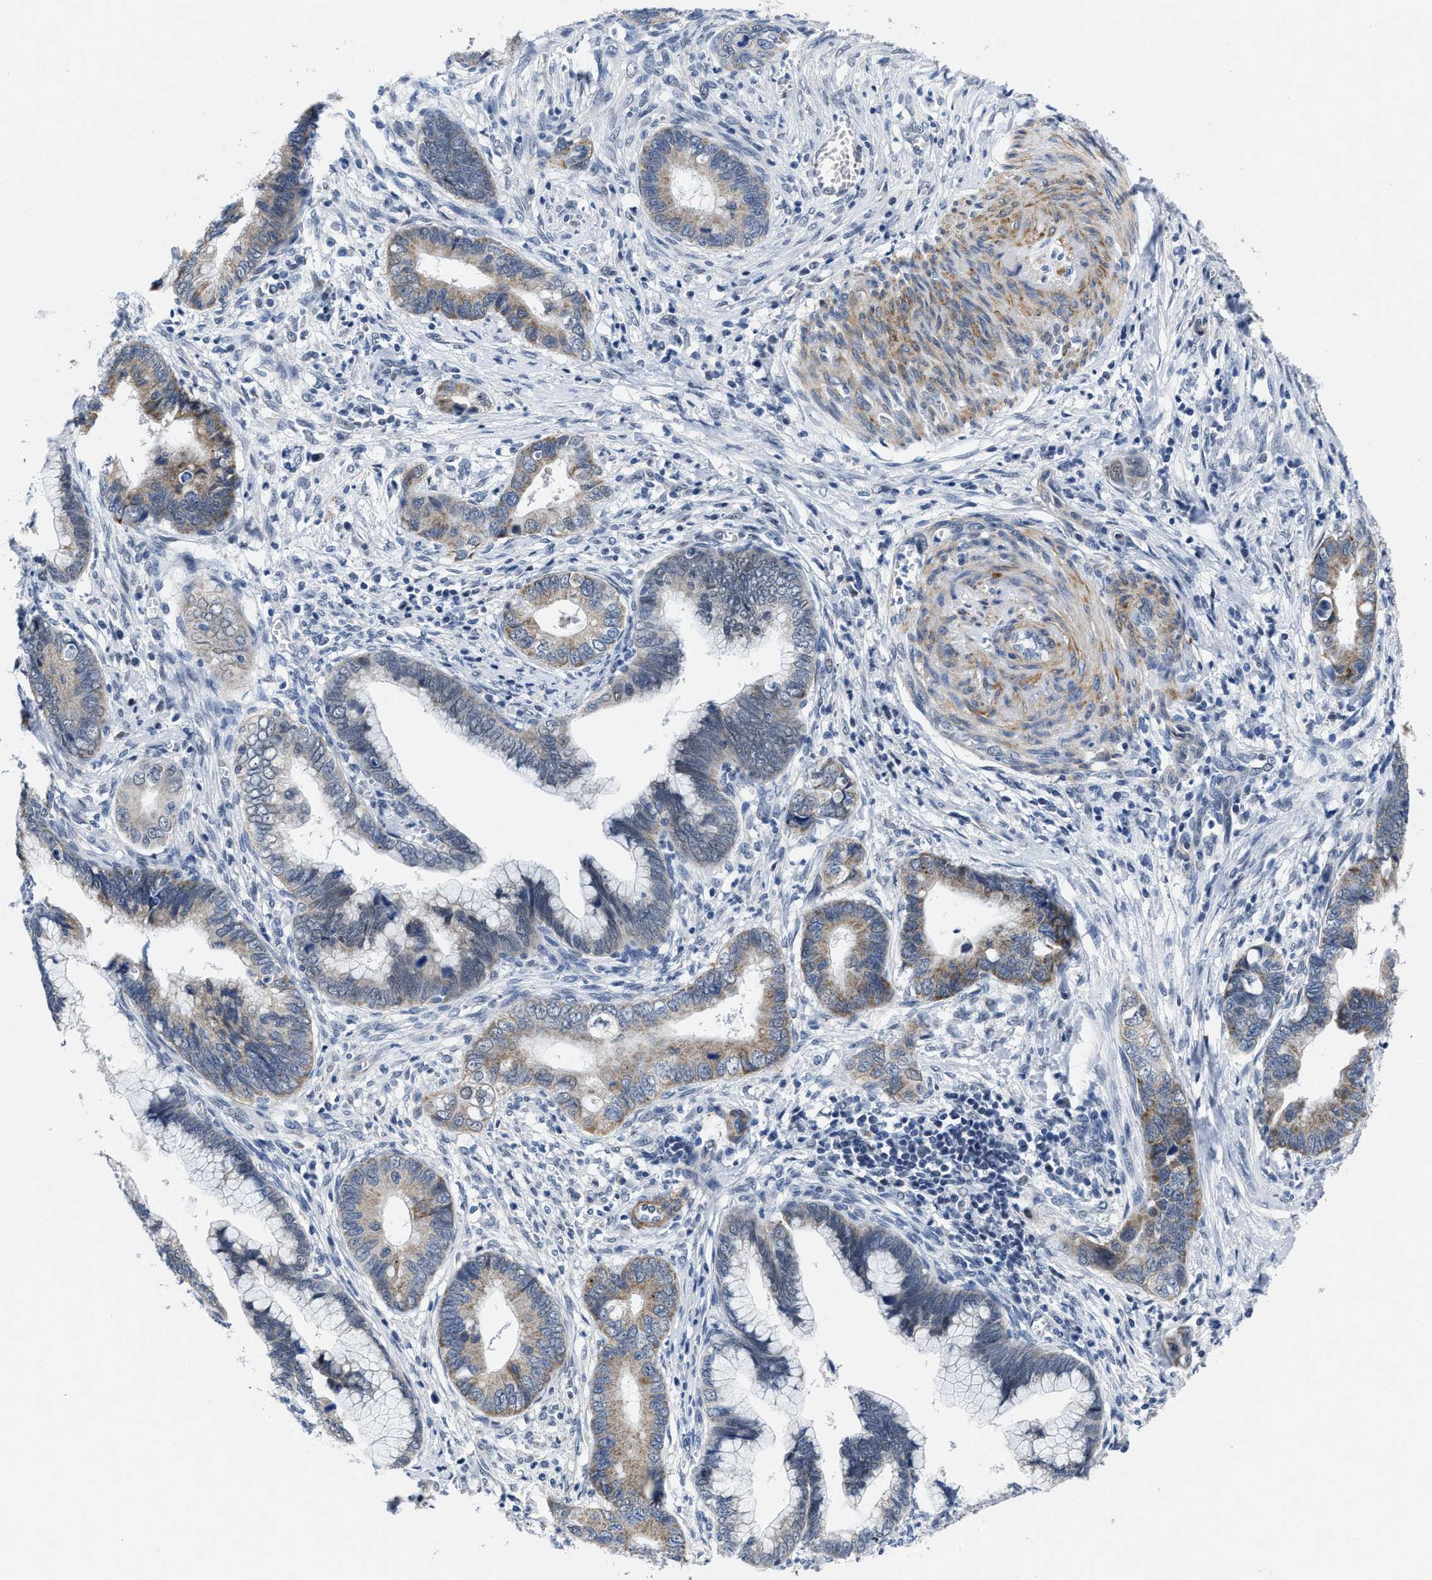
{"staining": {"intensity": "weak", "quantity": "25%-75%", "location": "cytoplasmic/membranous"}, "tissue": "cervical cancer", "cell_type": "Tumor cells", "image_type": "cancer", "snomed": [{"axis": "morphology", "description": "Adenocarcinoma, NOS"}, {"axis": "topography", "description": "Cervix"}], "caption": "Cervical adenocarcinoma tissue demonstrates weak cytoplasmic/membranous staining in about 25%-75% of tumor cells The protein of interest is stained brown, and the nuclei are stained in blue (DAB IHC with brightfield microscopy, high magnification).", "gene": "ID3", "patient": {"sex": "female", "age": 44}}